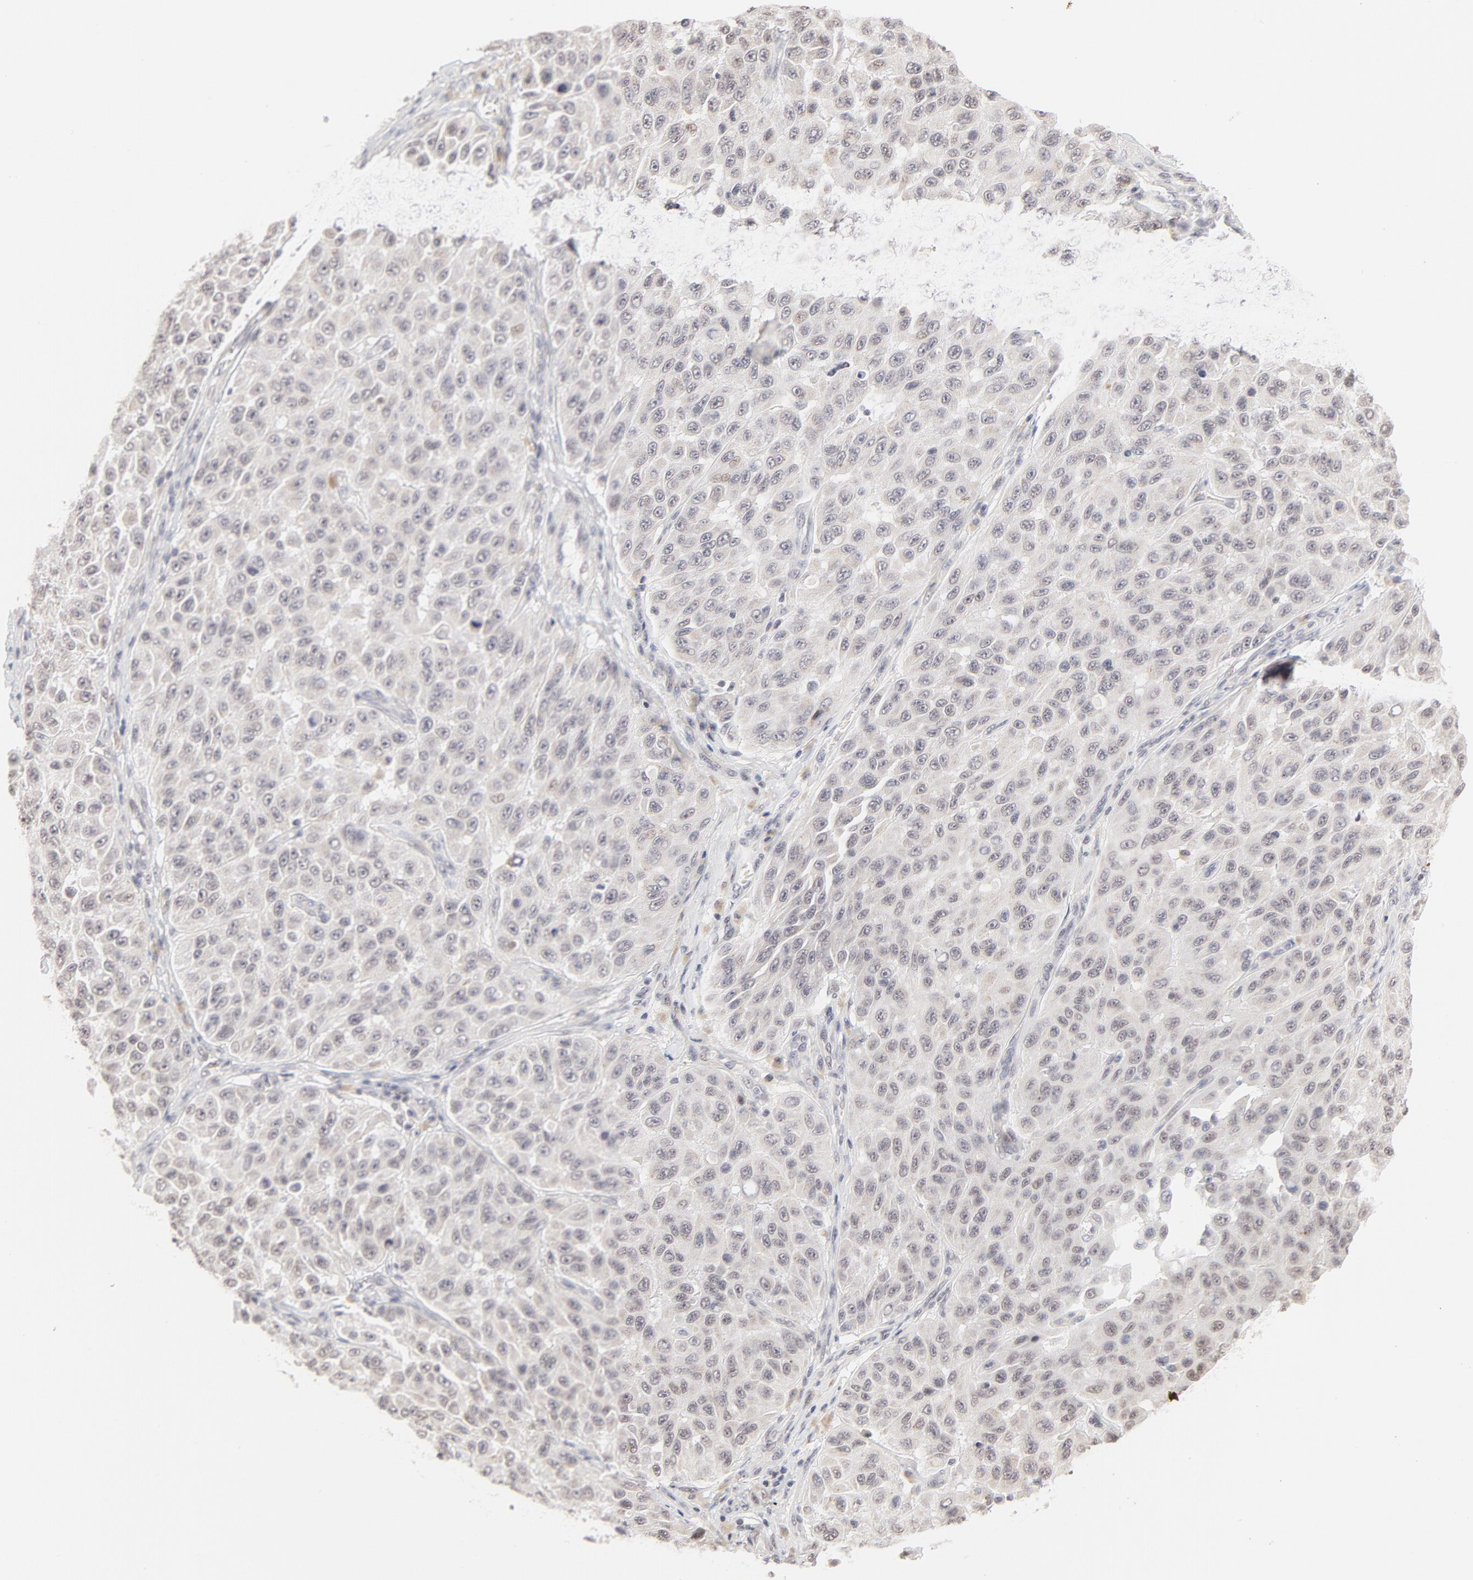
{"staining": {"intensity": "negative", "quantity": "none", "location": "none"}, "tissue": "melanoma", "cell_type": "Tumor cells", "image_type": "cancer", "snomed": [{"axis": "morphology", "description": "Malignant melanoma, NOS"}, {"axis": "topography", "description": "Skin"}], "caption": "Human melanoma stained for a protein using immunohistochemistry (IHC) shows no expression in tumor cells.", "gene": "PBX3", "patient": {"sex": "male", "age": 30}}